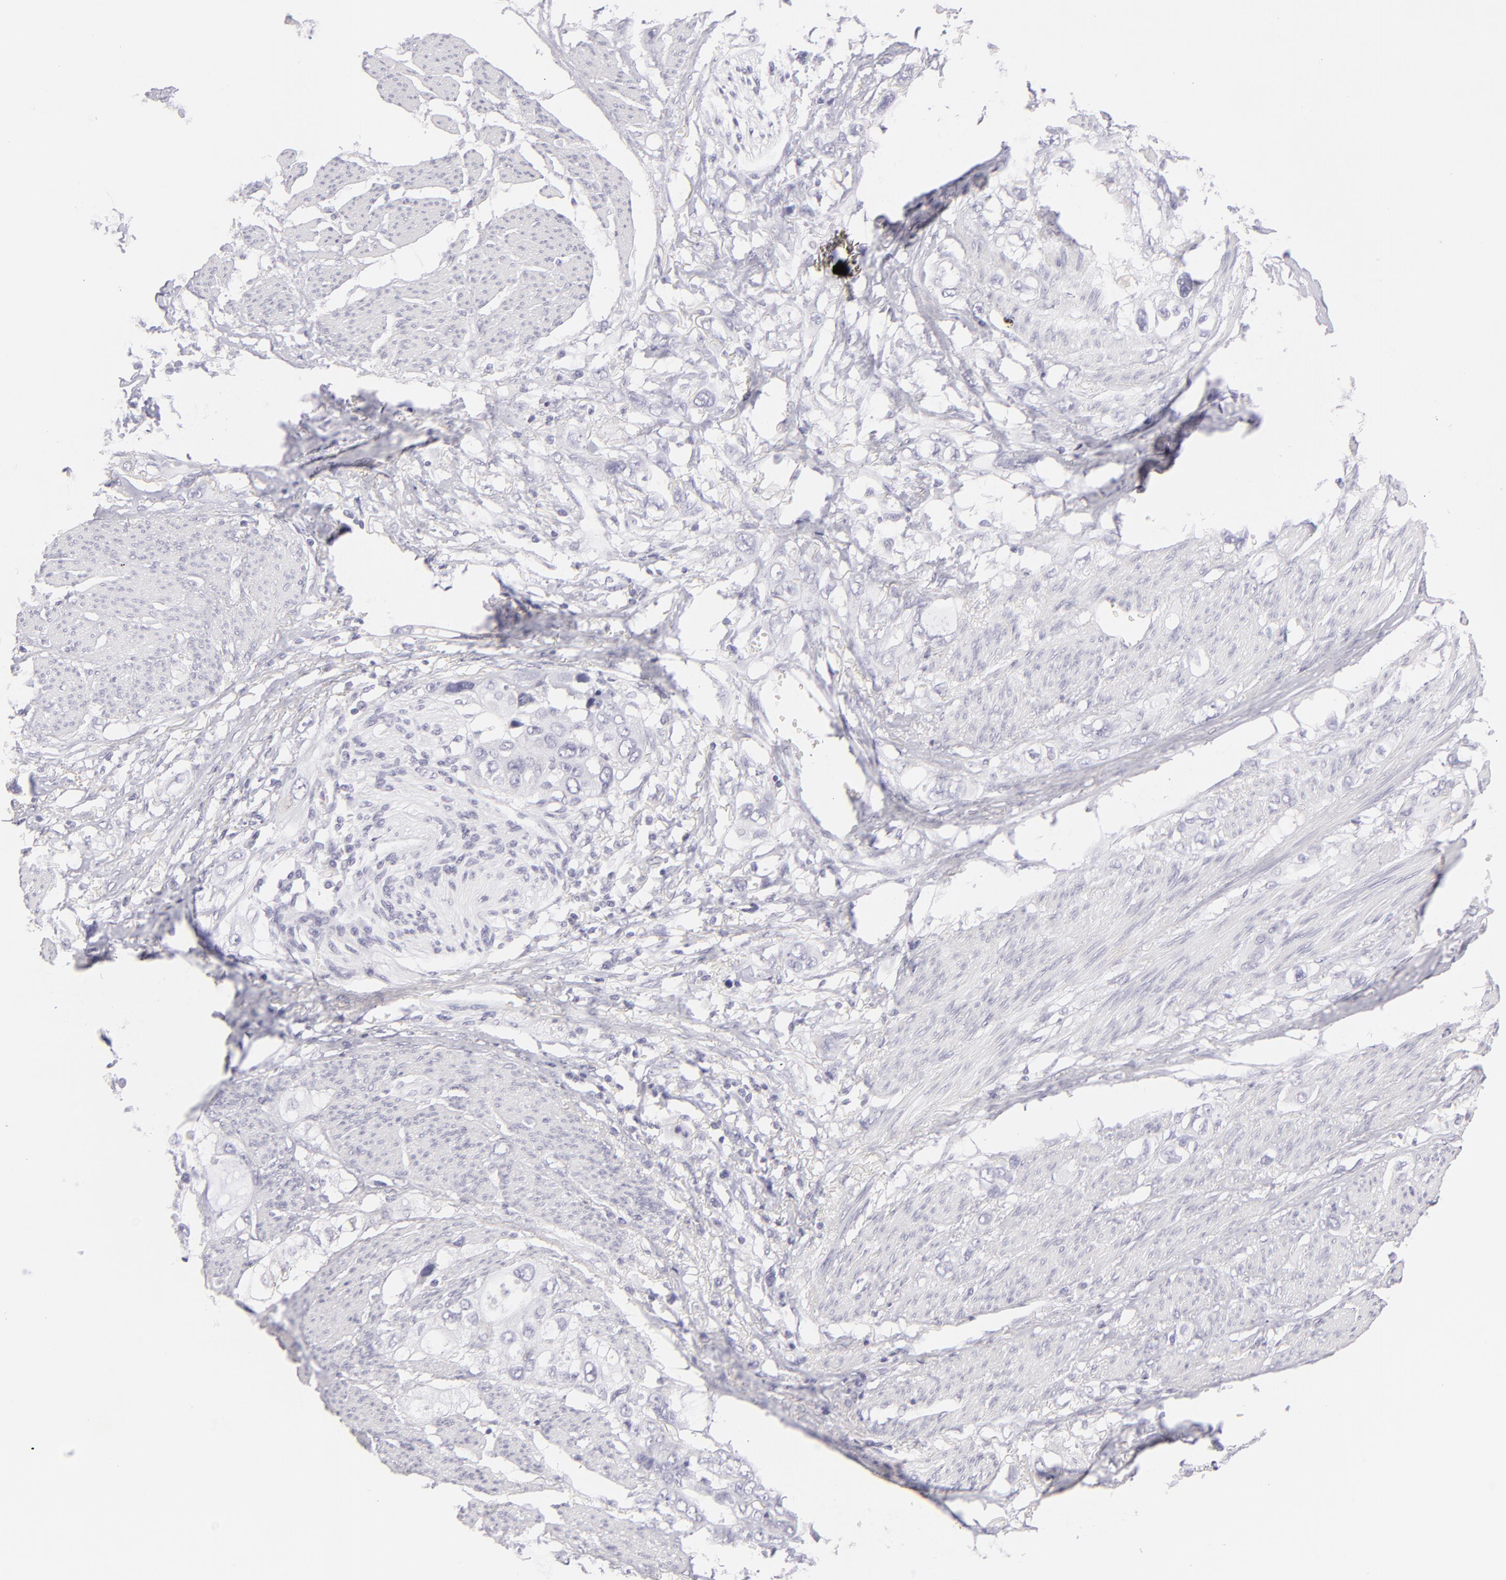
{"staining": {"intensity": "negative", "quantity": "none", "location": "none"}, "tissue": "stomach cancer", "cell_type": "Tumor cells", "image_type": "cancer", "snomed": [{"axis": "morphology", "description": "Adenocarcinoma, NOS"}, {"axis": "topography", "description": "Stomach, upper"}], "caption": "IHC of human stomach cancer displays no expression in tumor cells.", "gene": "DLG4", "patient": {"sex": "female", "age": 52}}